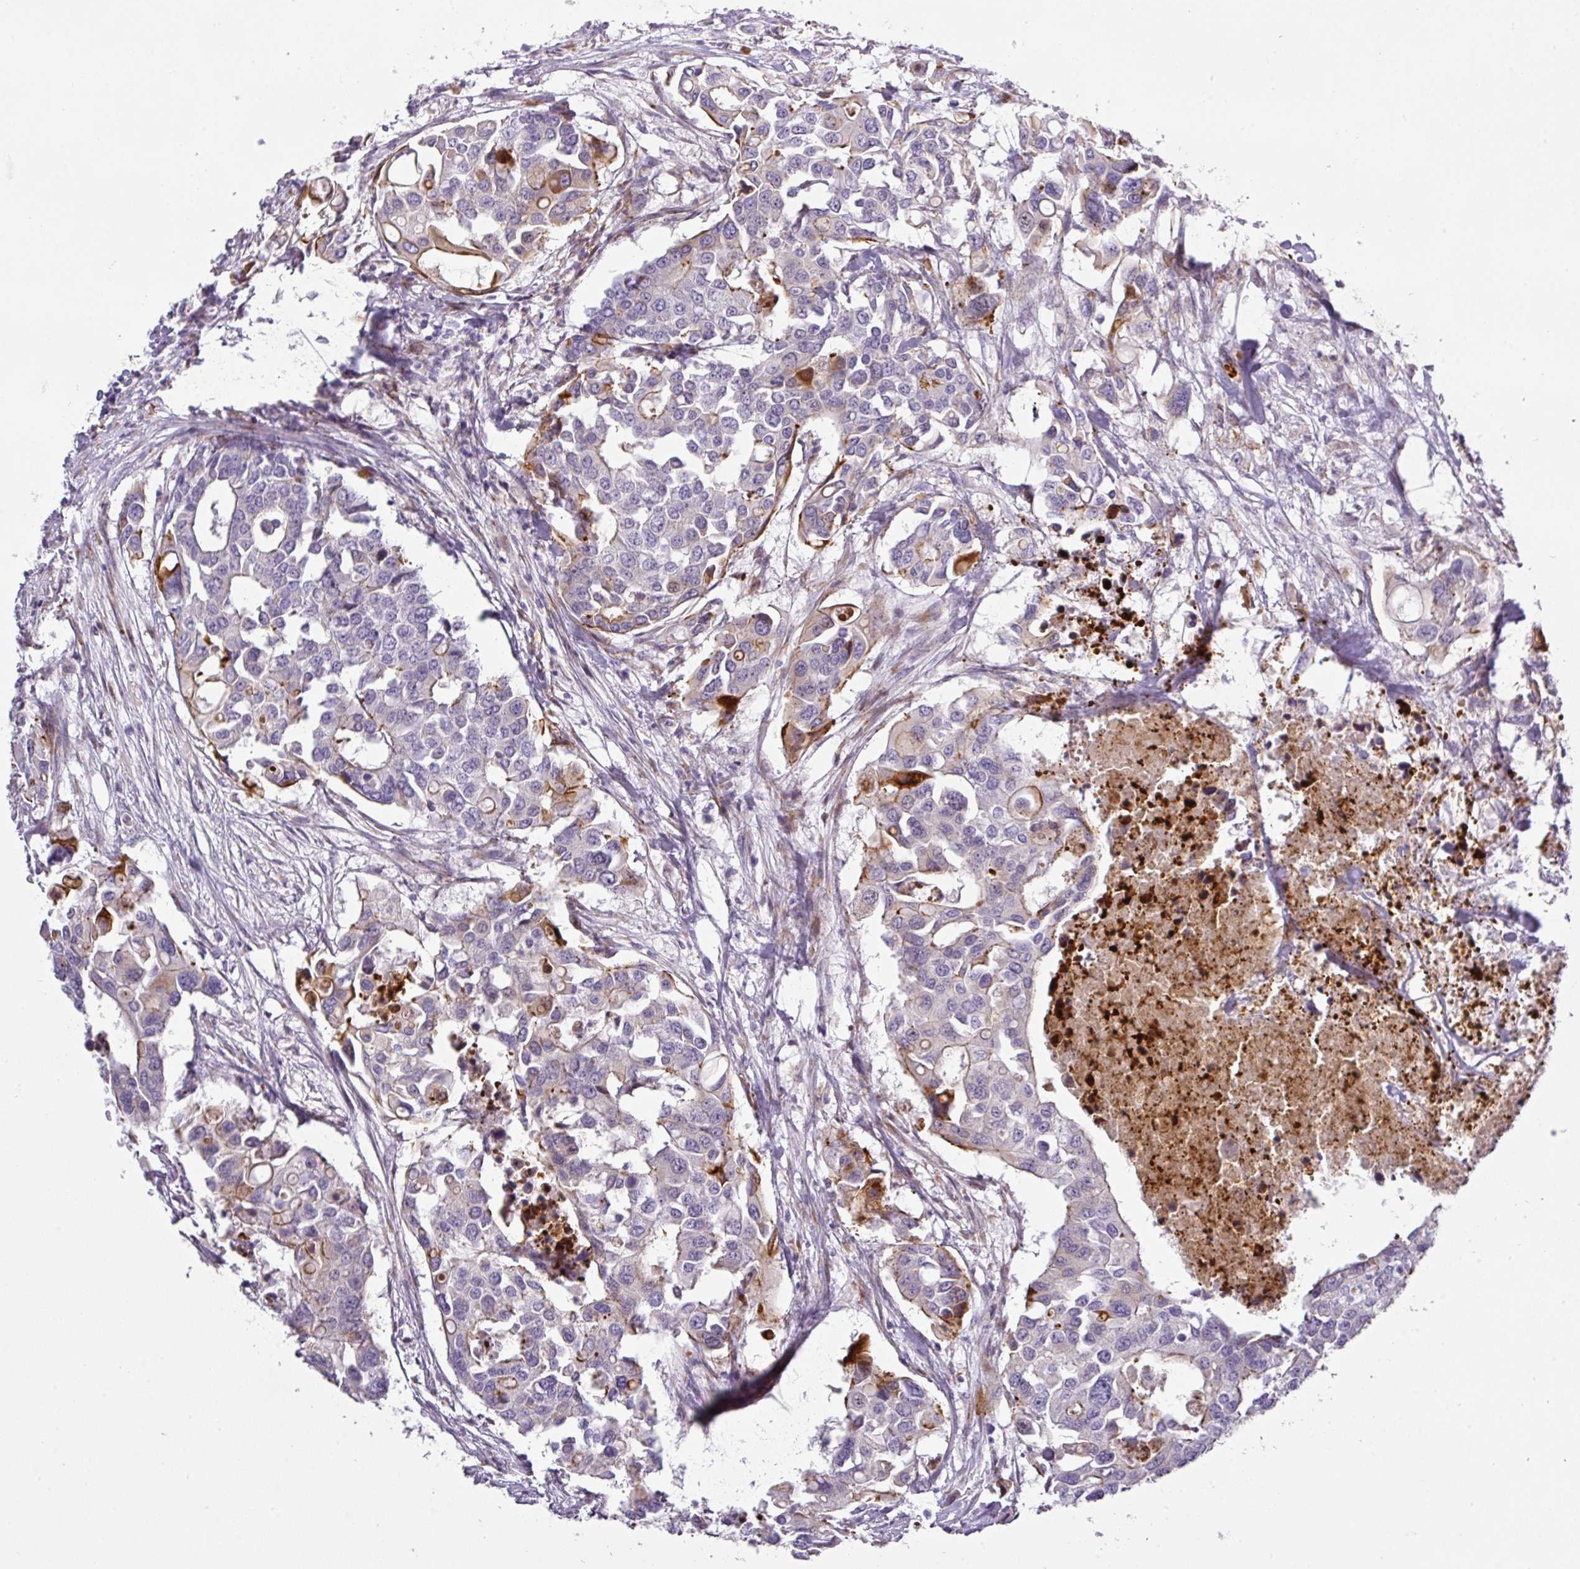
{"staining": {"intensity": "moderate", "quantity": "<25%", "location": "cytoplasmic/membranous"}, "tissue": "colorectal cancer", "cell_type": "Tumor cells", "image_type": "cancer", "snomed": [{"axis": "morphology", "description": "Adenocarcinoma, NOS"}, {"axis": "topography", "description": "Colon"}], "caption": "Moderate cytoplasmic/membranous expression for a protein is appreciated in approximately <25% of tumor cells of colorectal adenocarcinoma using immunohistochemistry (IHC).", "gene": "ATP6V1F", "patient": {"sex": "male", "age": 77}}